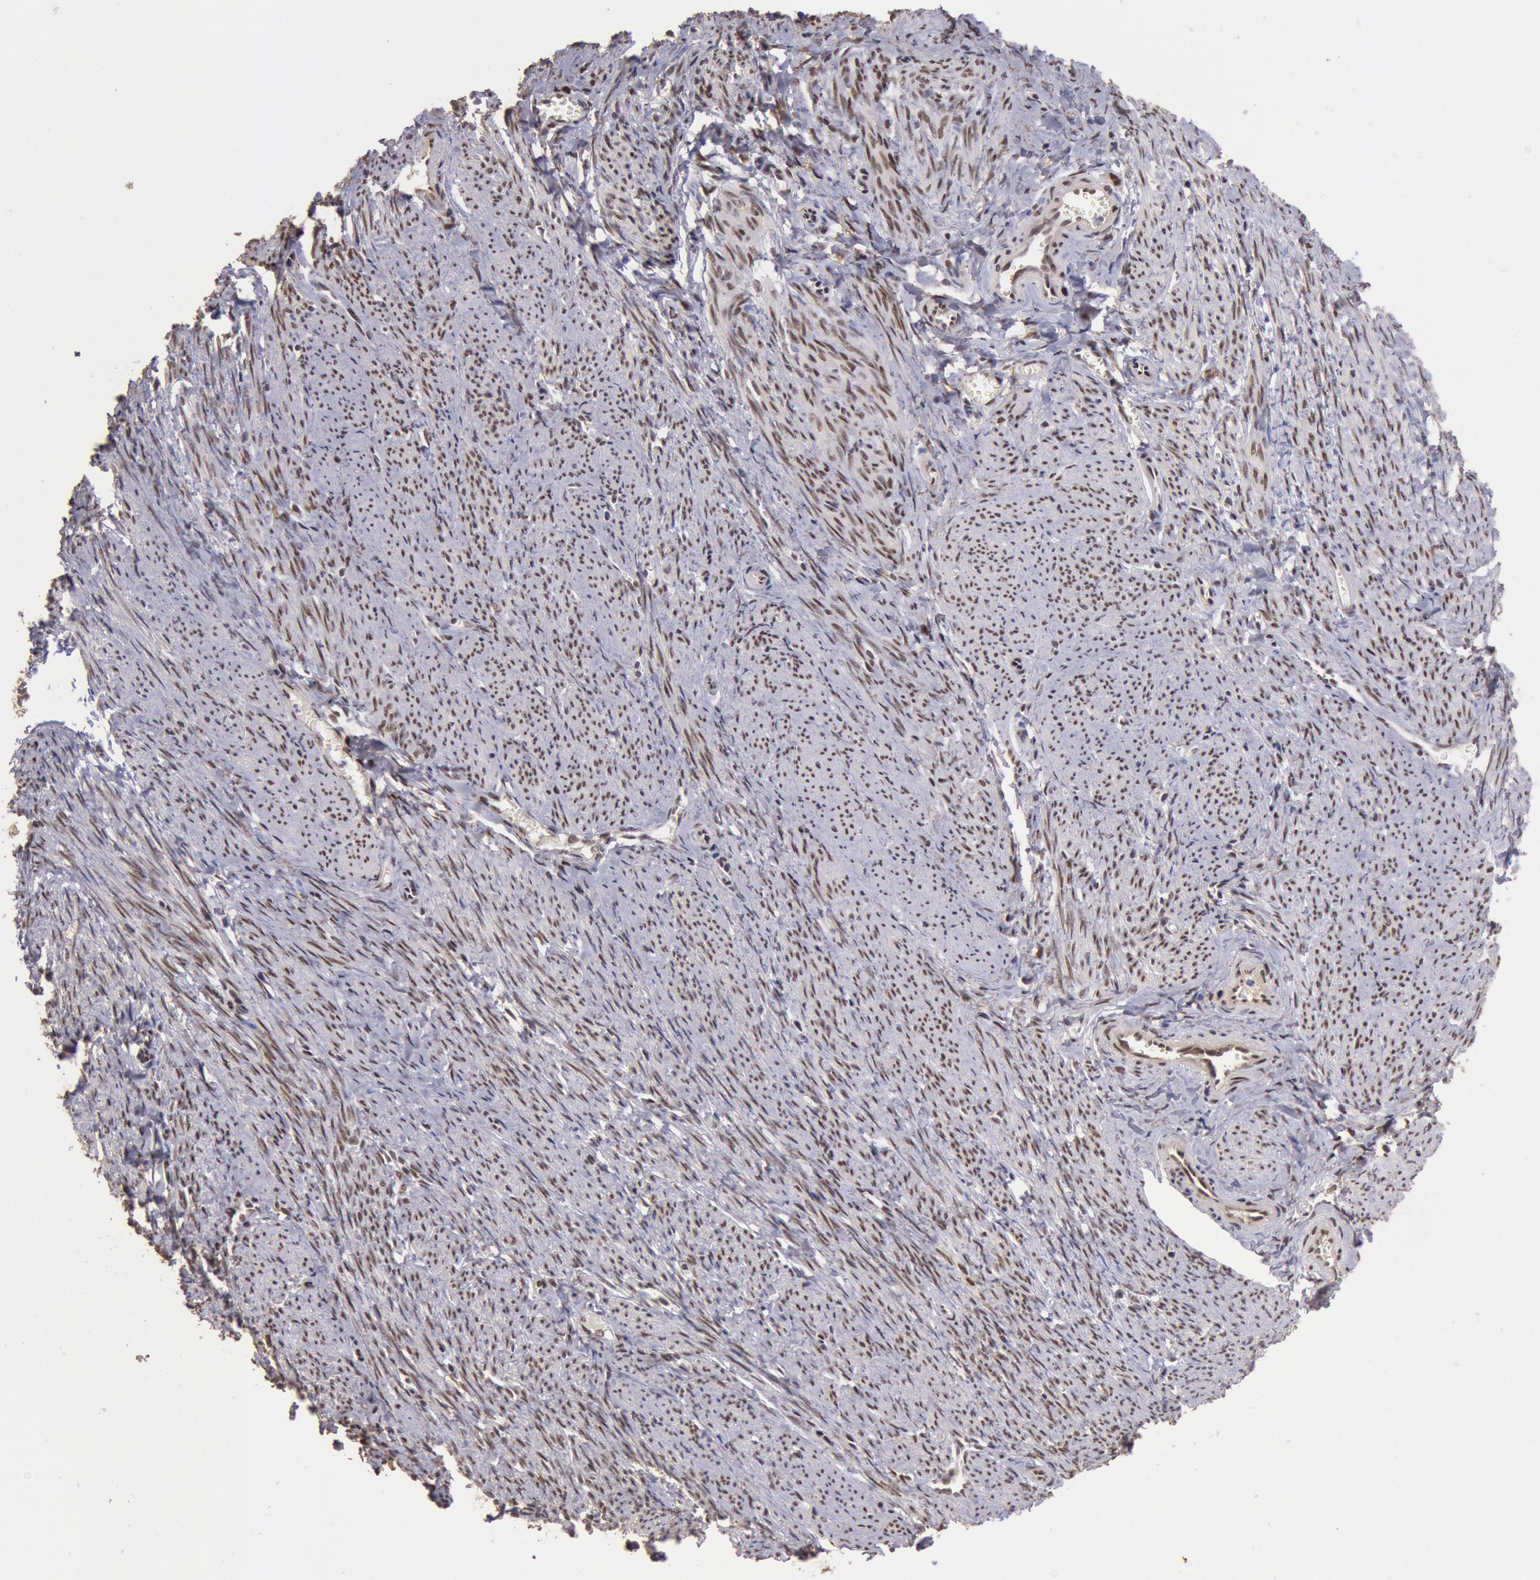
{"staining": {"intensity": "strong", "quantity": ">75%", "location": "nuclear"}, "tissue": "smooth muscle", "cell_type": "Smooth muscle cells", "image_type": "normal", "snomed": [{"axis": "morphology", "description": "Normal tissue, NOS"}, {"axis": "topography", "description": "Smooth muscle"}, {"axis": "topography", "description": "Cervix"}], "caption": "The photomicrograph shows staining of benign smooth muscle, revealing strong nuclear protein expression (brown color) within smooth muscle cells.", "gene": "CDKN2B", "patient": {"sex": "female", "age": 70}}